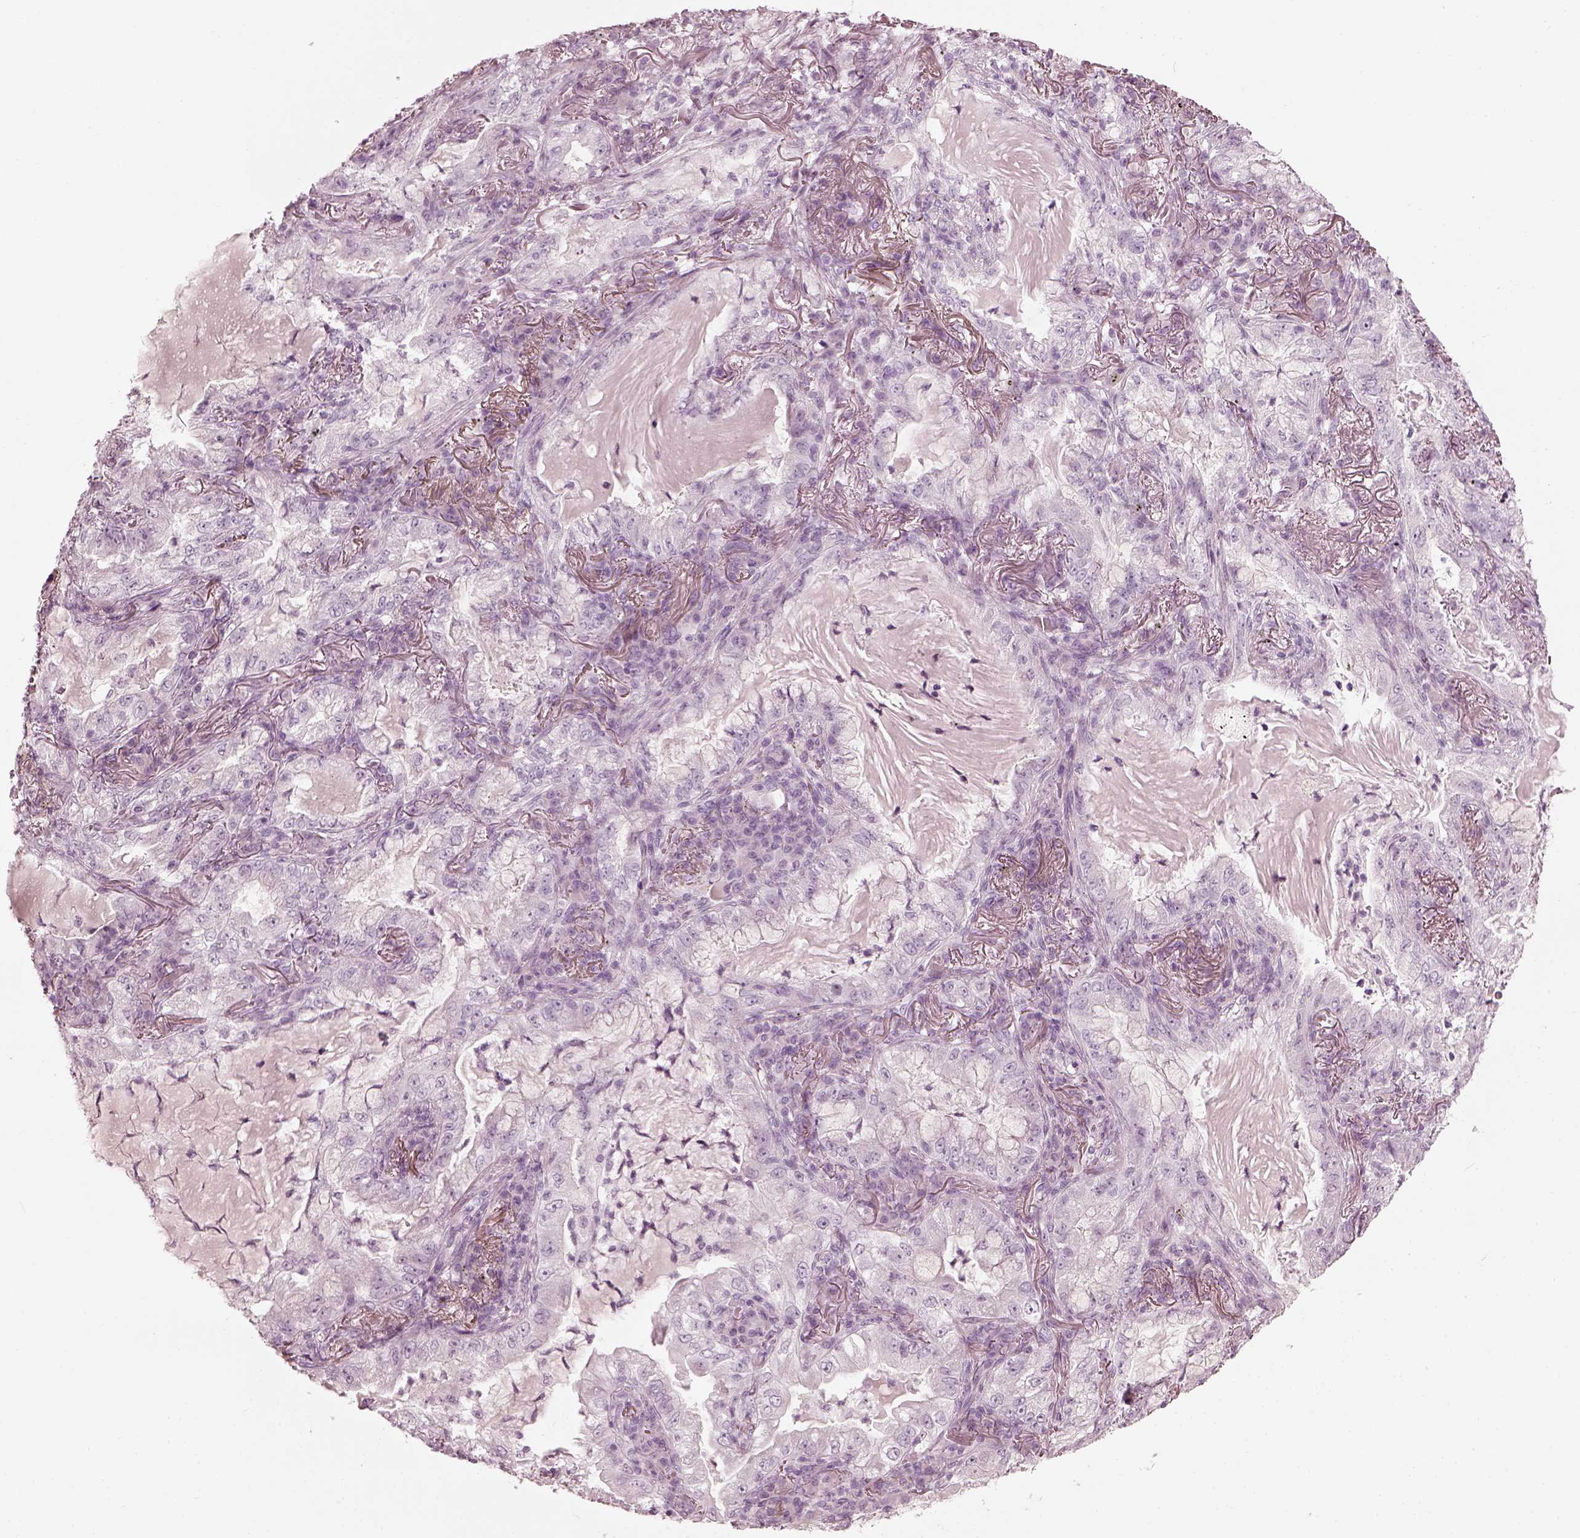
{"staining": {"intensity": "negative", "quantity": "none", "location": "none"}, "tissue": "lung cancer", "cell_type": "Tumor cells", "image_type": "cancer", "snomed": [{"axis": "morphology", "description": "Adenocarcinoma, NOS"}, {"axis": "topography", "description": "Lung"}], "caption": "A photomicrograph of human lung cancer (adenocarcinoma) is negative for staining in tumor cells.", "gene": "SAXO2", "patient": {"sex": "female", "age": 73}}